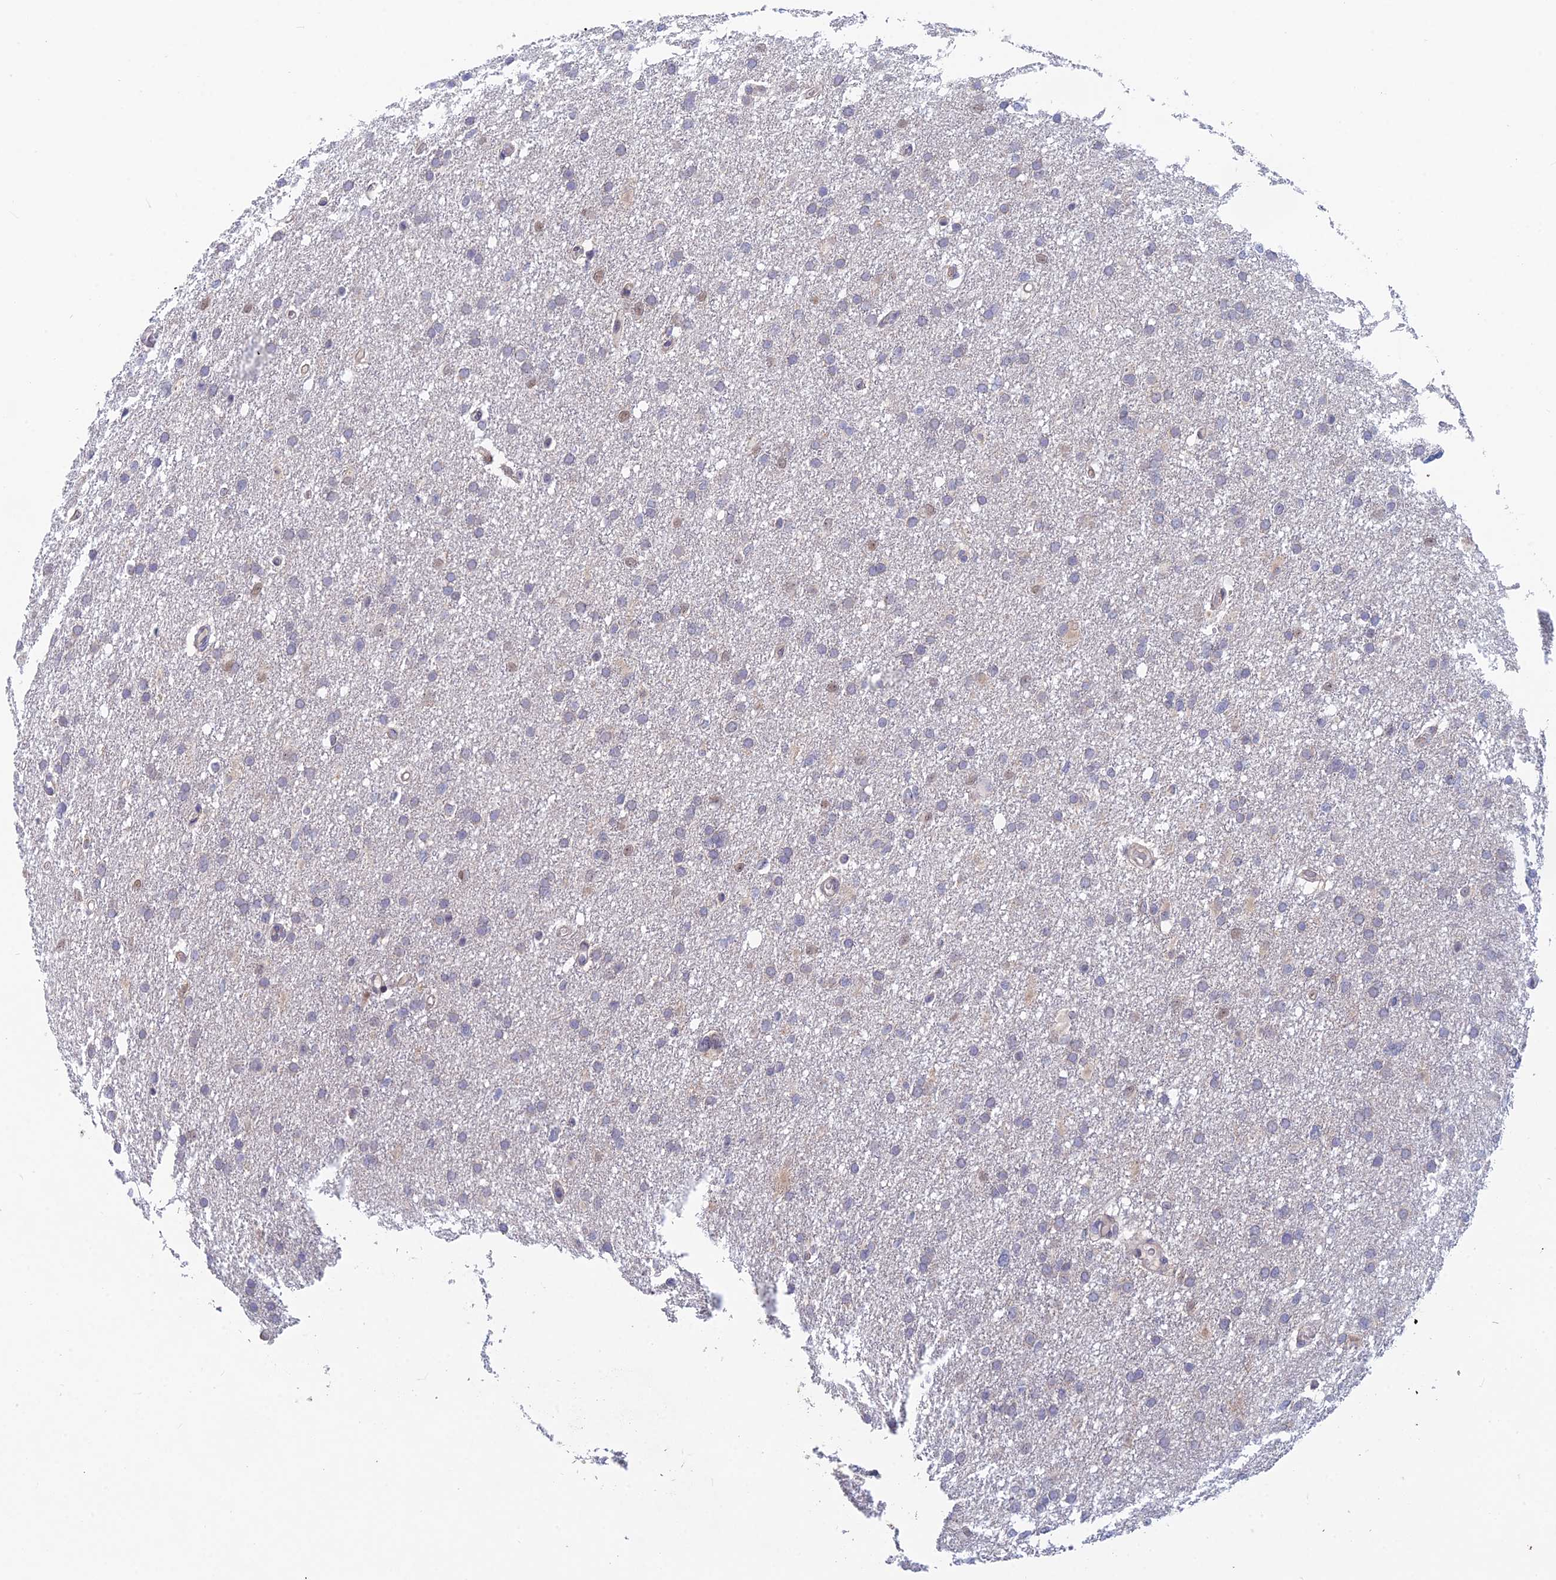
{"staining": {"intensity": "negative", "quantity": "none", "location": "none"}, "tissue": "glioma", "cell_type": "Tumor cells", "image_type": "cancer", "snomed": [{"axis": "morphology", "description": "Glioma, malignant, High grade"}, {"axis": "topography", "description": "Cerebral cortex"}], "caption": "Immunohistochemical staining of glioma reveals no significant positivity in tumor cells. (IHC, brightfield microscopy, high magnification).", "gene": "SRA1", "patient": {"sex": "female", "age": 36}}